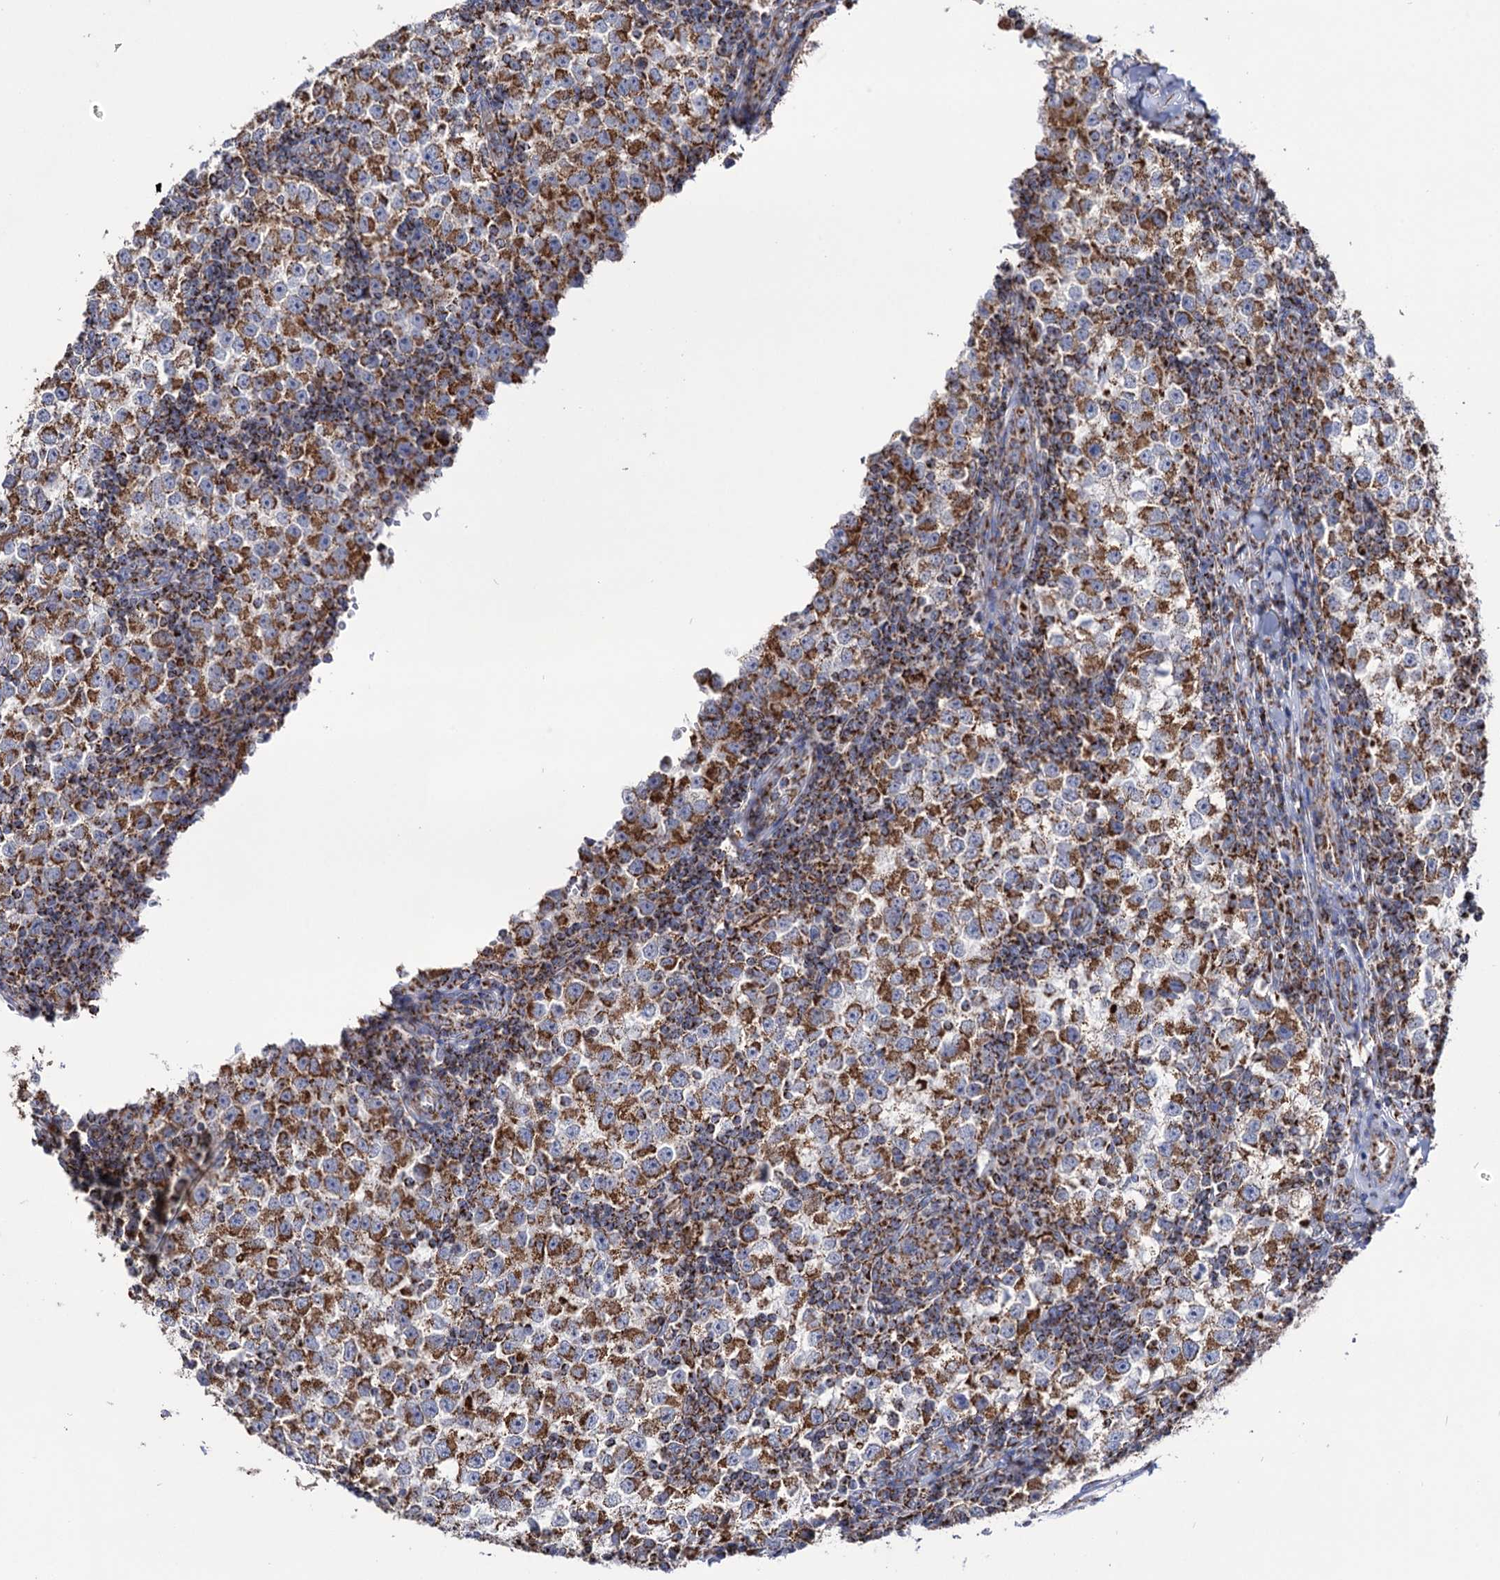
{"staining": {"intensity": "strong", "quantity": ">75%", "location": "cytoplasmic/membranous"}, "tissue": "testis cancer", "cell_type": "Tumor cells", "image_type": "cancer", "snomed": [{"axis": "morphology", "description": "Seminoma, NOS"}, {"axis": "topography", "description": "Testis"}], "caption": "A brown stain highlights strong cytoplasmic/membranous staining of a protein in human testis cancer (seminoma) tumor cells.", "gene": "ABHD10", "patient": {"sex": "male", "age": 65}}